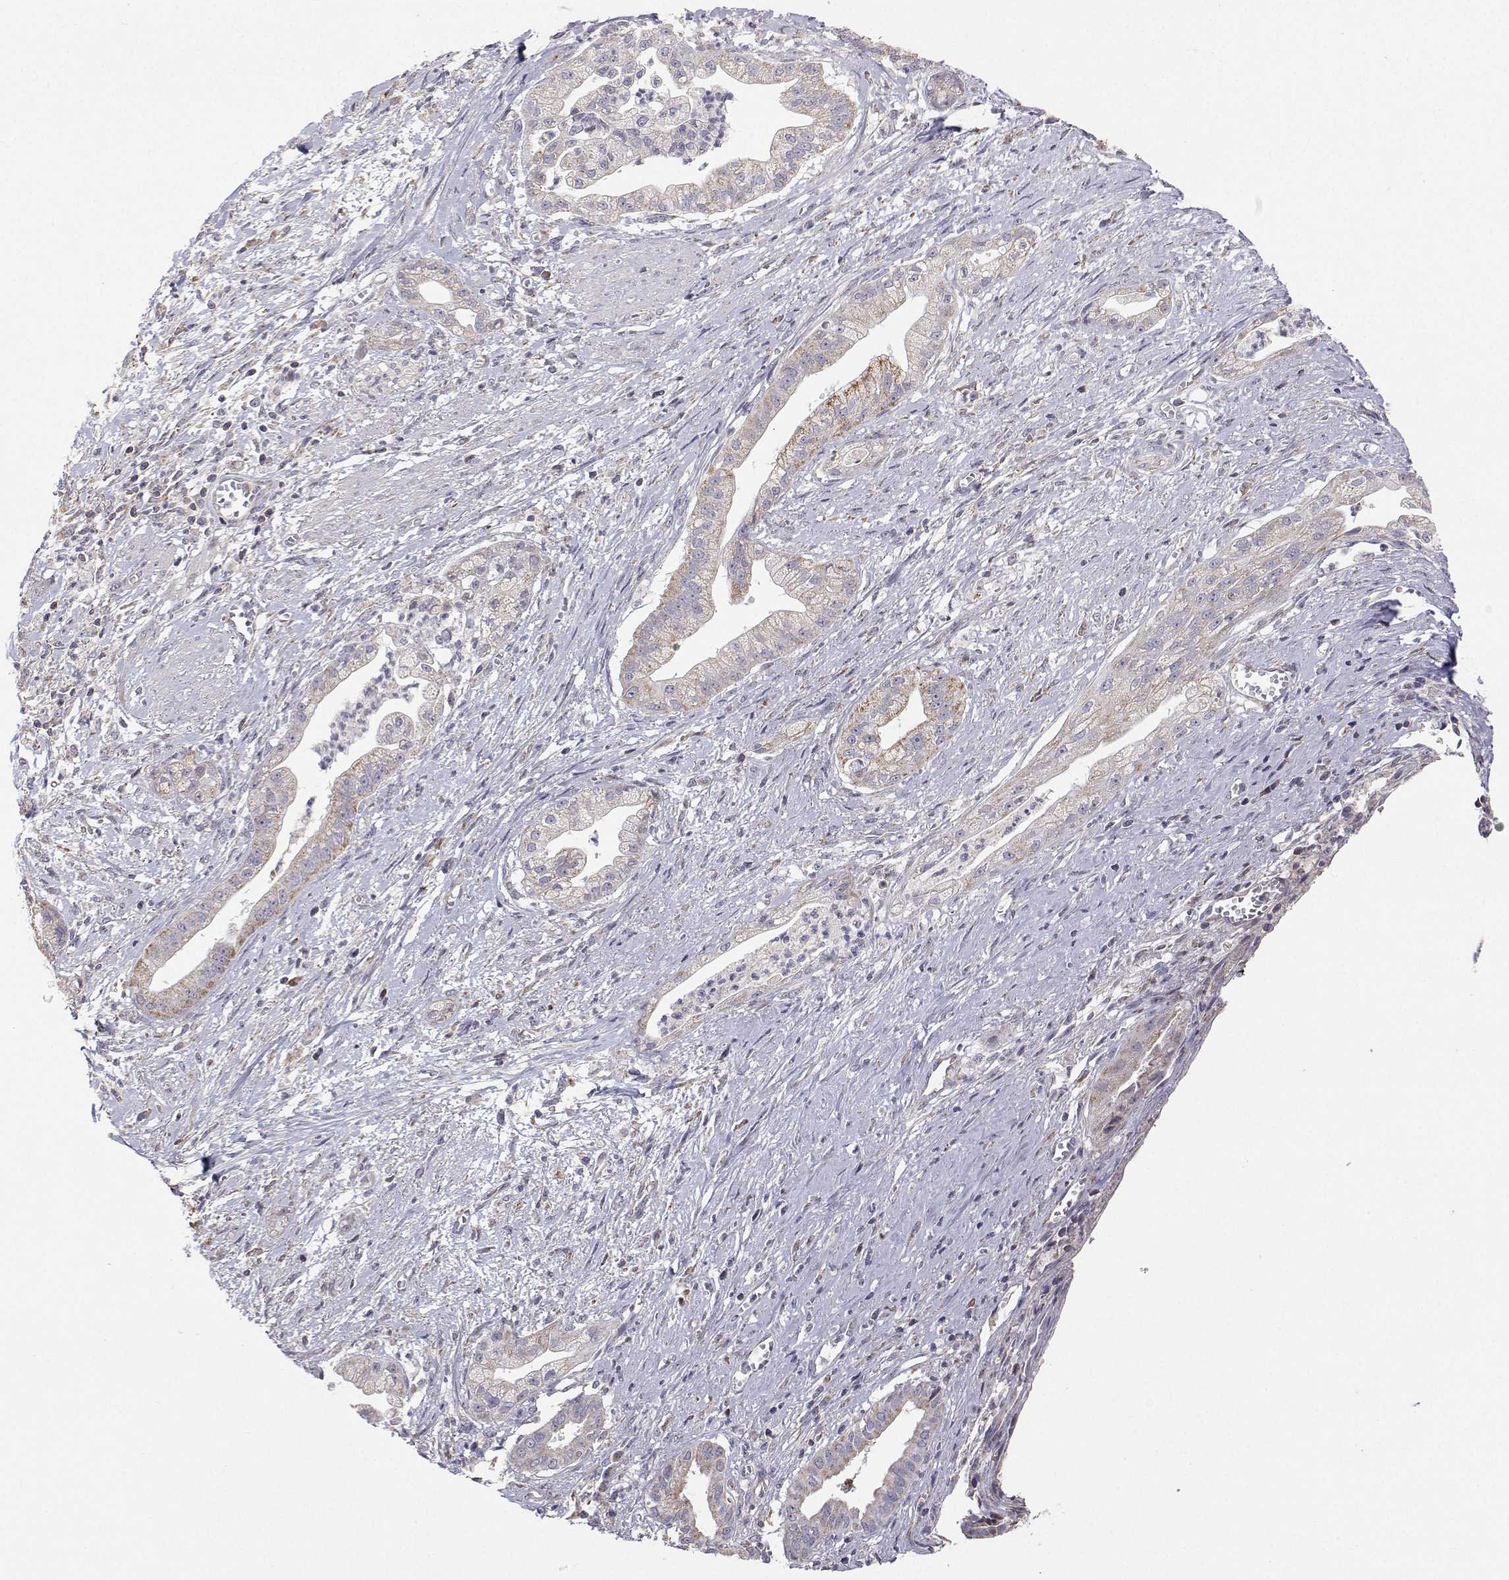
{"staining": {"intensity": "weak", "quantity": "<25%", "location": "cytoplasmic/membranous"}, "tissue": "pancreatic cancer", "cell_type": "Tumor cells", "image_type": "cancer", "snomed": [{"axis": "morphology", "description": "Normal tissue, NOS"}, {"axis": "morphology", "description": "Adenocarcinoma, NOS"}, {"axis": "topography", "description": "Lymph node"}, {"axis": "topography", "description": "Pancreas"}], "caption": "DAB immunohistochemical staining of human pancreatic cancer (adenocarcinoma) exhibits no significant staining in tumor cells.", "gene": "MRPL3", "patient": {"sex": "female", "age": 58}}